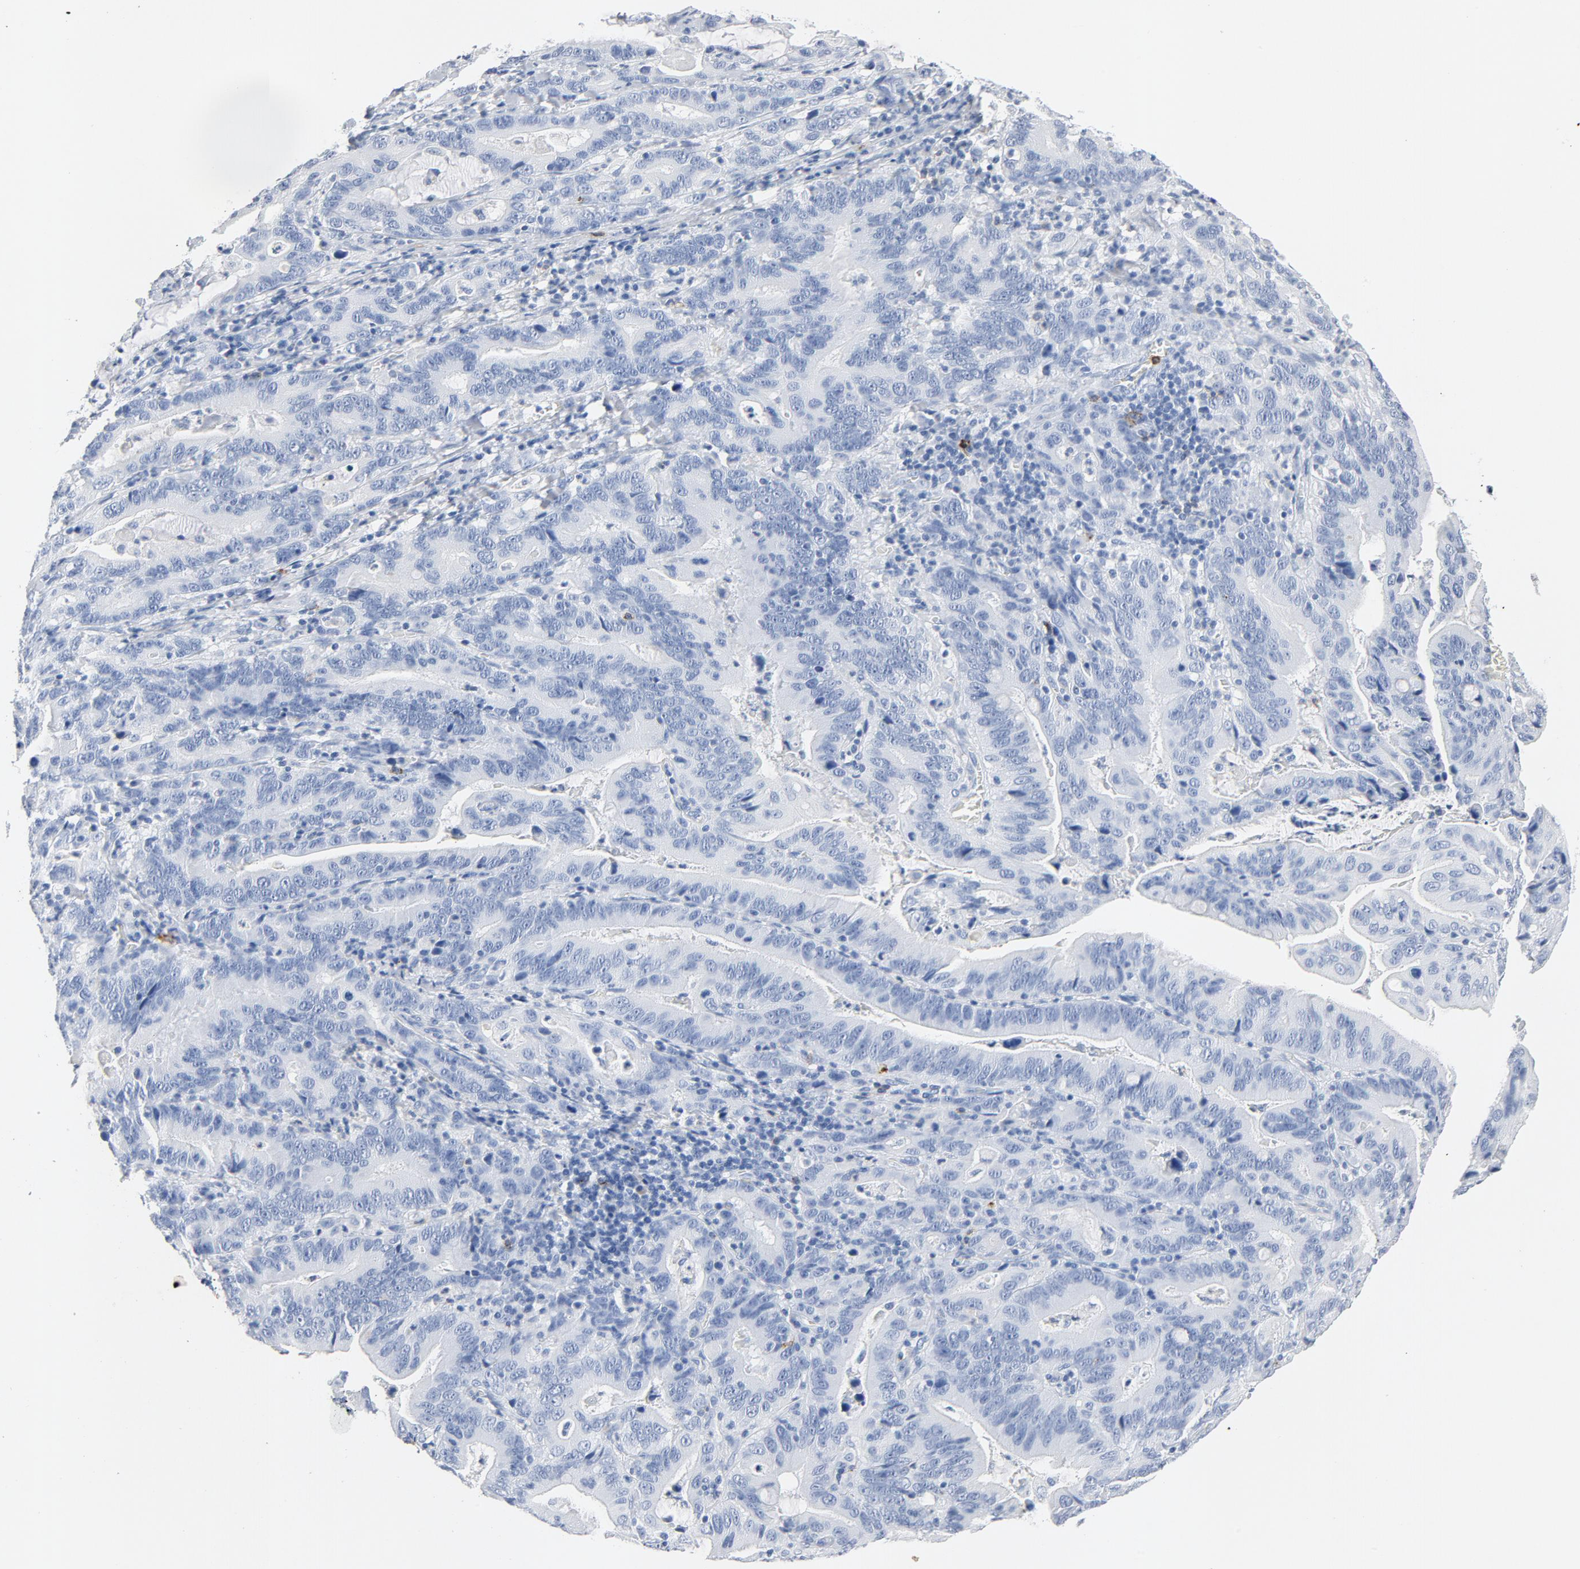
{"staining": {"intensity": "negative", "quantity": "none", "location": "none"}, "tissue": "stomach cancer", "cell_type": "Tumor cells", "image_type": "cancer", "snomed": [{"axis": "morphology", "description": "Adenocarcinoma, NOS"}, {"axis": "topography", "description": "Stomach, upper"}], "caption": "Adenocarcinoma (stomach) was stained to show a protein in brown. There is no significant expression in tumor cells.", "gene": "PTPRB", "patient": {"sex": "male", "age": 63}}